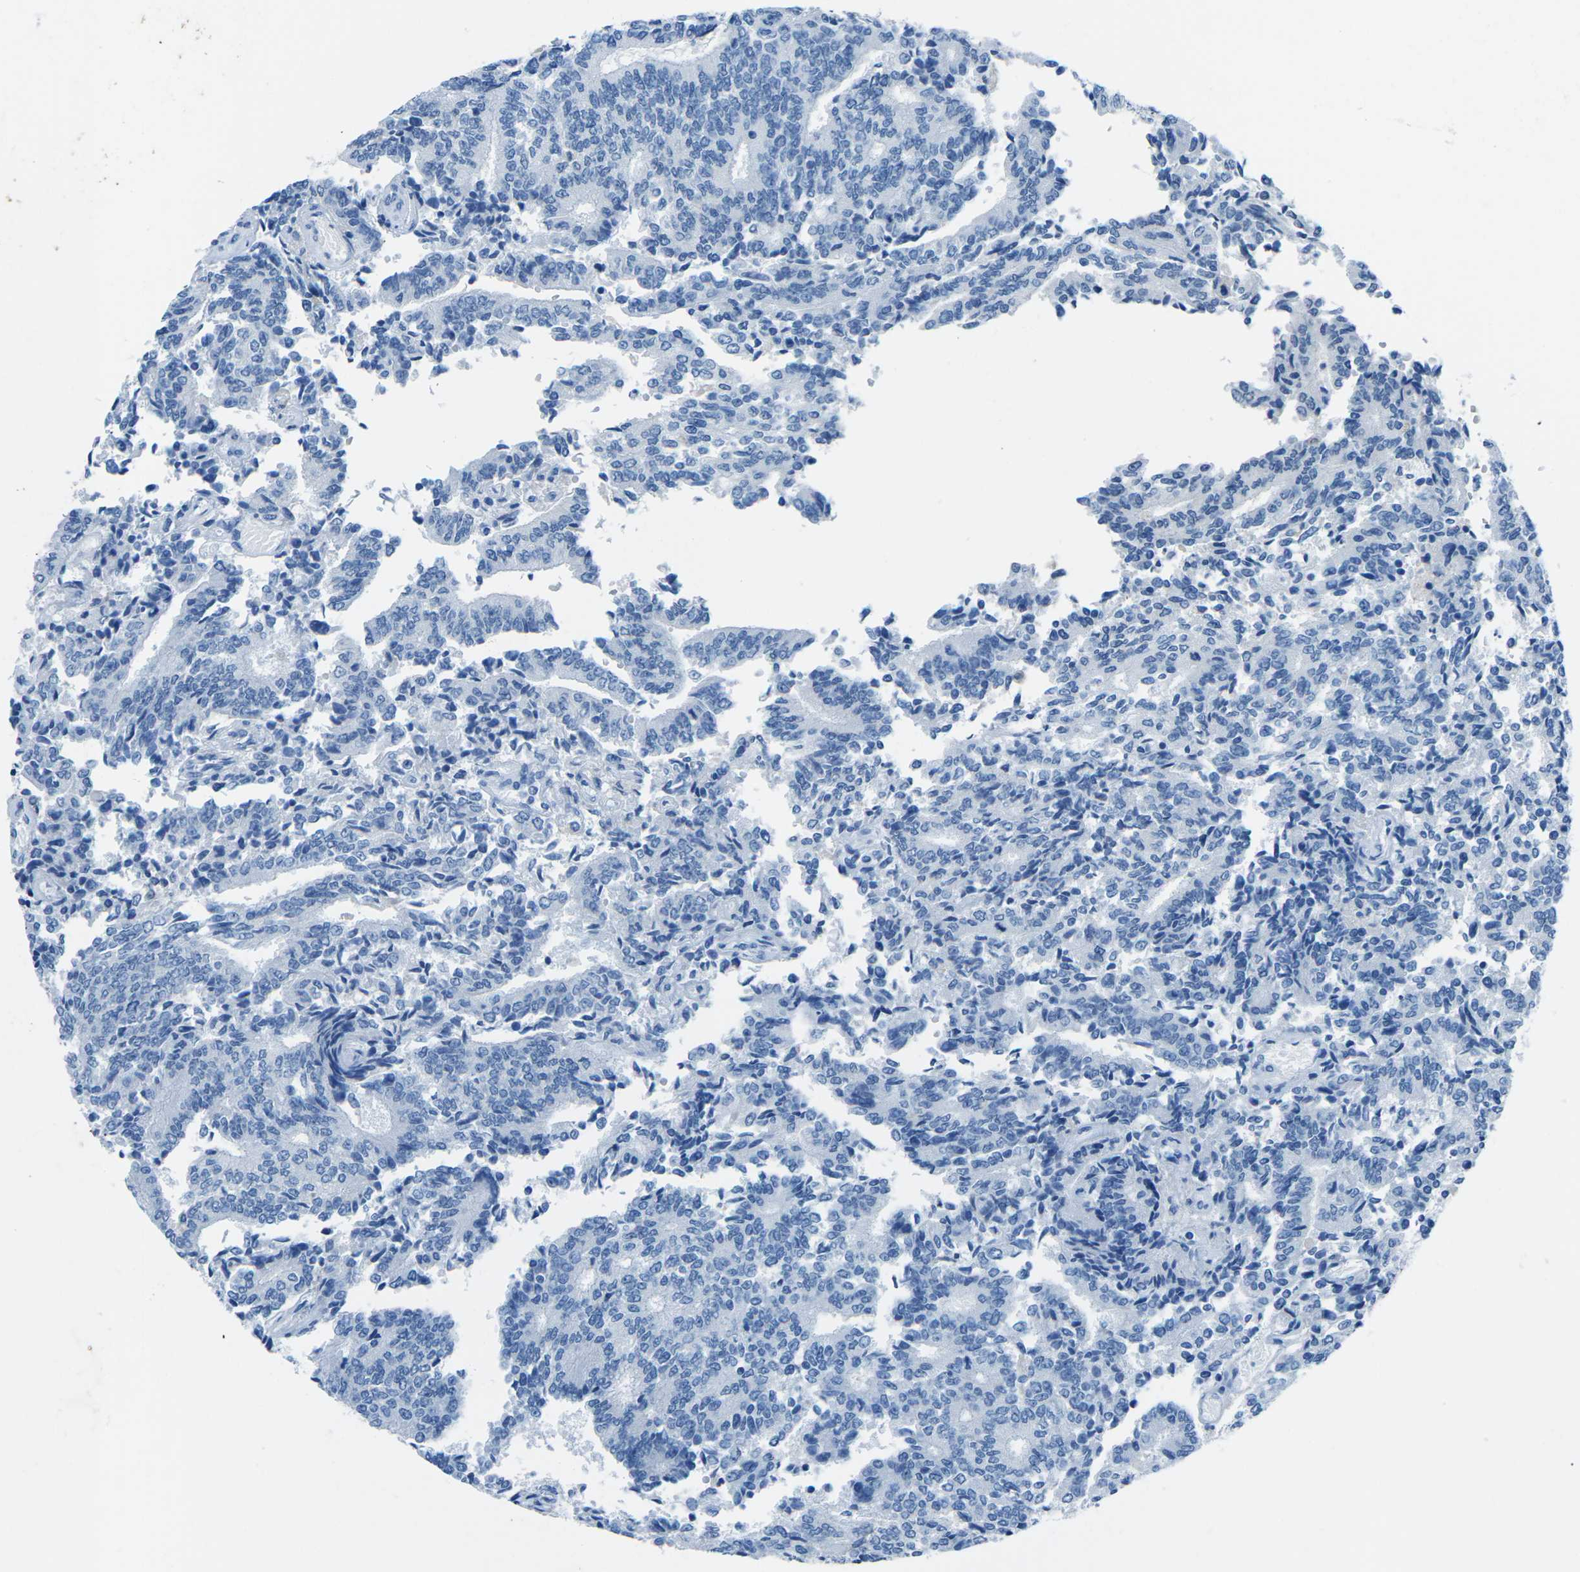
{"staining": {"intensity": "negative", "quantity": "none", "location": "none"}, "tissue": "prostate cancer", "cell_type": "Tumor cells", "image_type": "cancer", "snomed": [{"axis": "morphology", "description": "Normal tissue, NOS"}, {"axis": "morphology", "description": "Adenocarcinoma, High grade"}, {"axis": "topography", "description": "Prostate"}, {"axis": "topography", "description": "Seminal veicle"}], "caption": "This is an immunohistochemistry photomicrograph of prostate cancer. There is no expression in tumor cells.", "gene": "MYH8", "patient": {"sex": "male", "age": 55}}